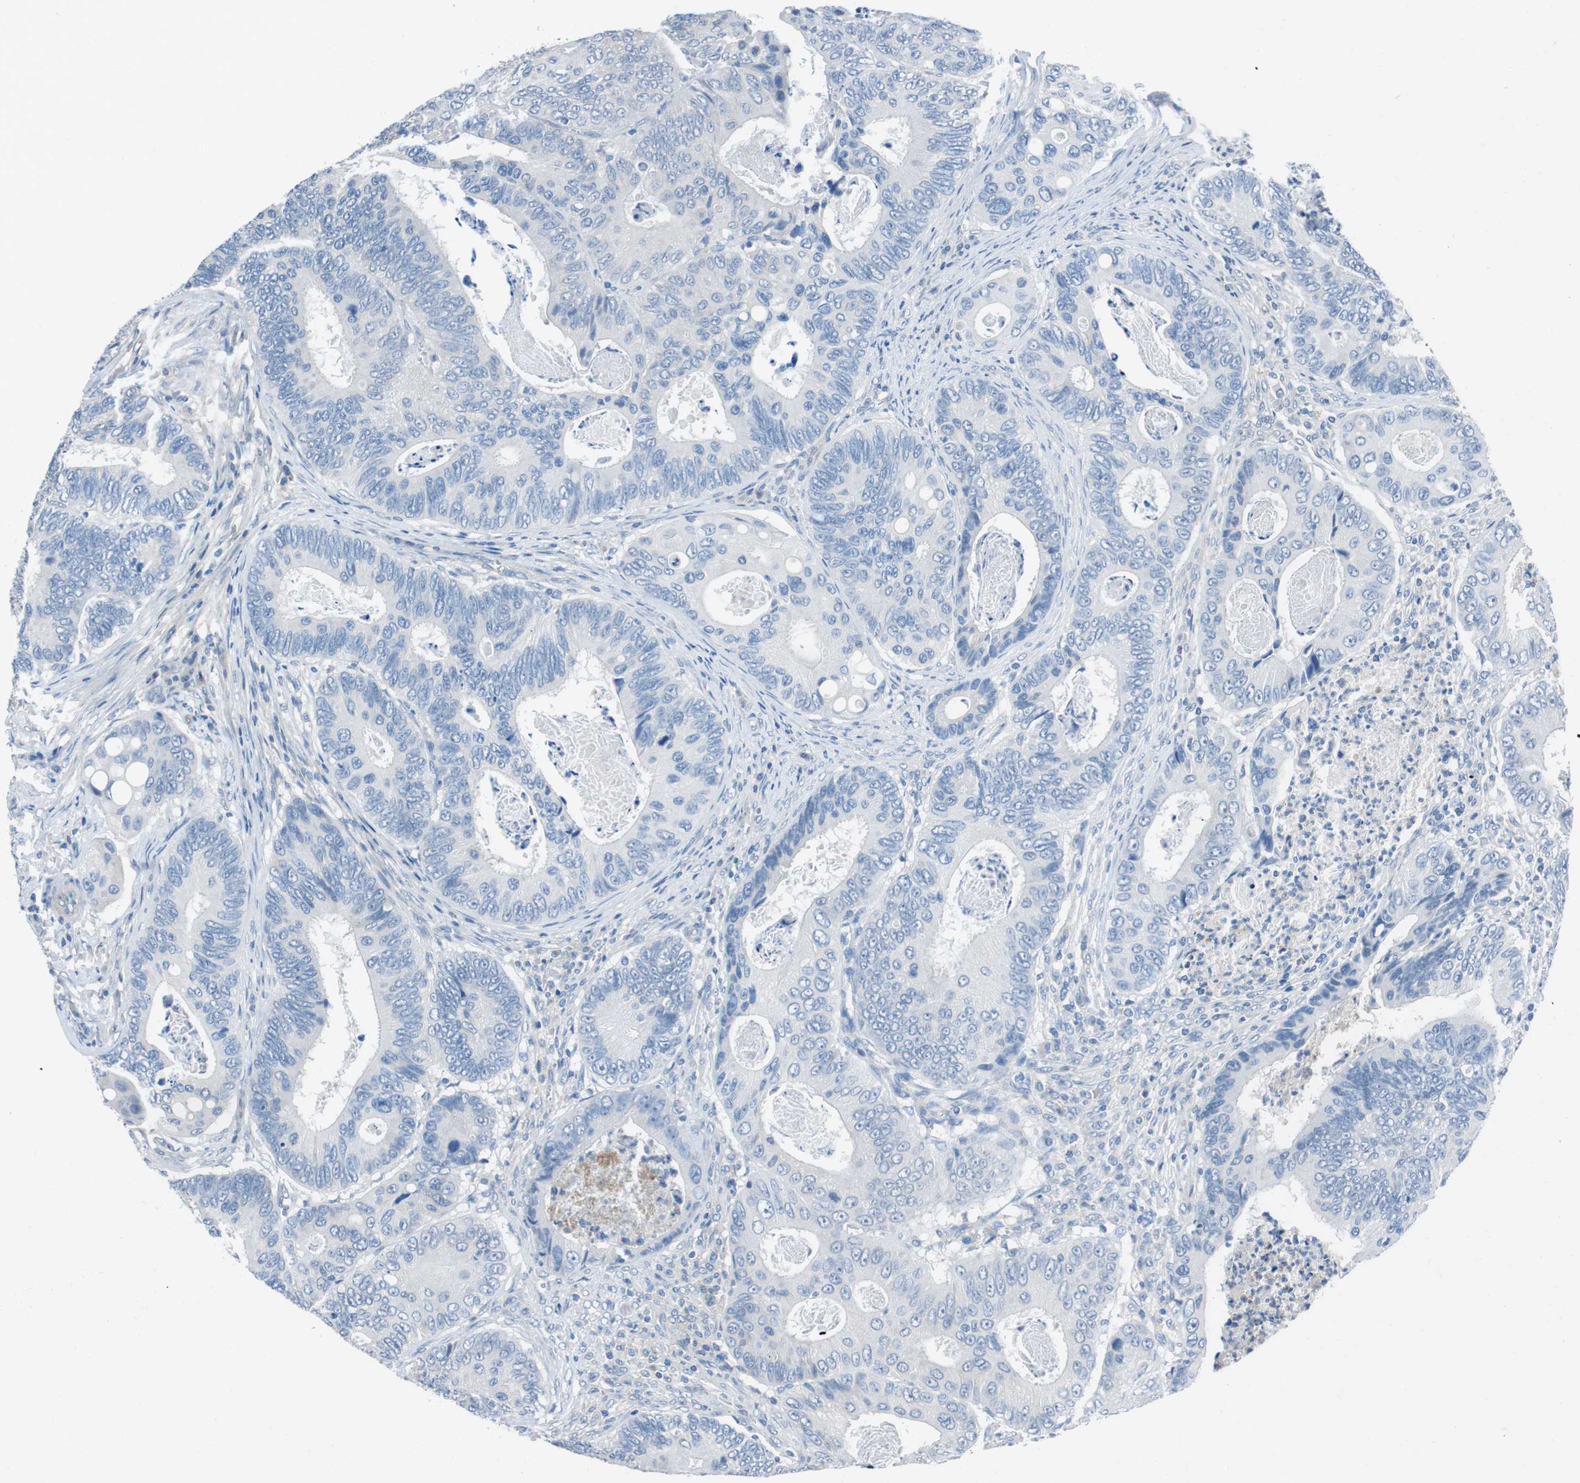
{"staining": {"intensity": "negative", "quantity": "none", "location": "none"}, "tissue": "colorectal cancer", "cell_type": "Tumor cells", "image_type": "cancer", "snomed": [{"axis": "morphology", "description": "Inflammation, NOS"}, {"axis": "morphology", "description": "Adenocarcinoma, NOS"}, {"axis": "topography", "description": "Colon"}], "caption": "IHC of human colorectal cancer demonstrates no expression in tumor cells. The staining is performed using DAB (3,3'-diaminobenzidine) brown chromogen with nuclei counter-stained in using hematoxylin.", "gene": "CYP2C8", "patient": {"sex": "male", "age": 72}}